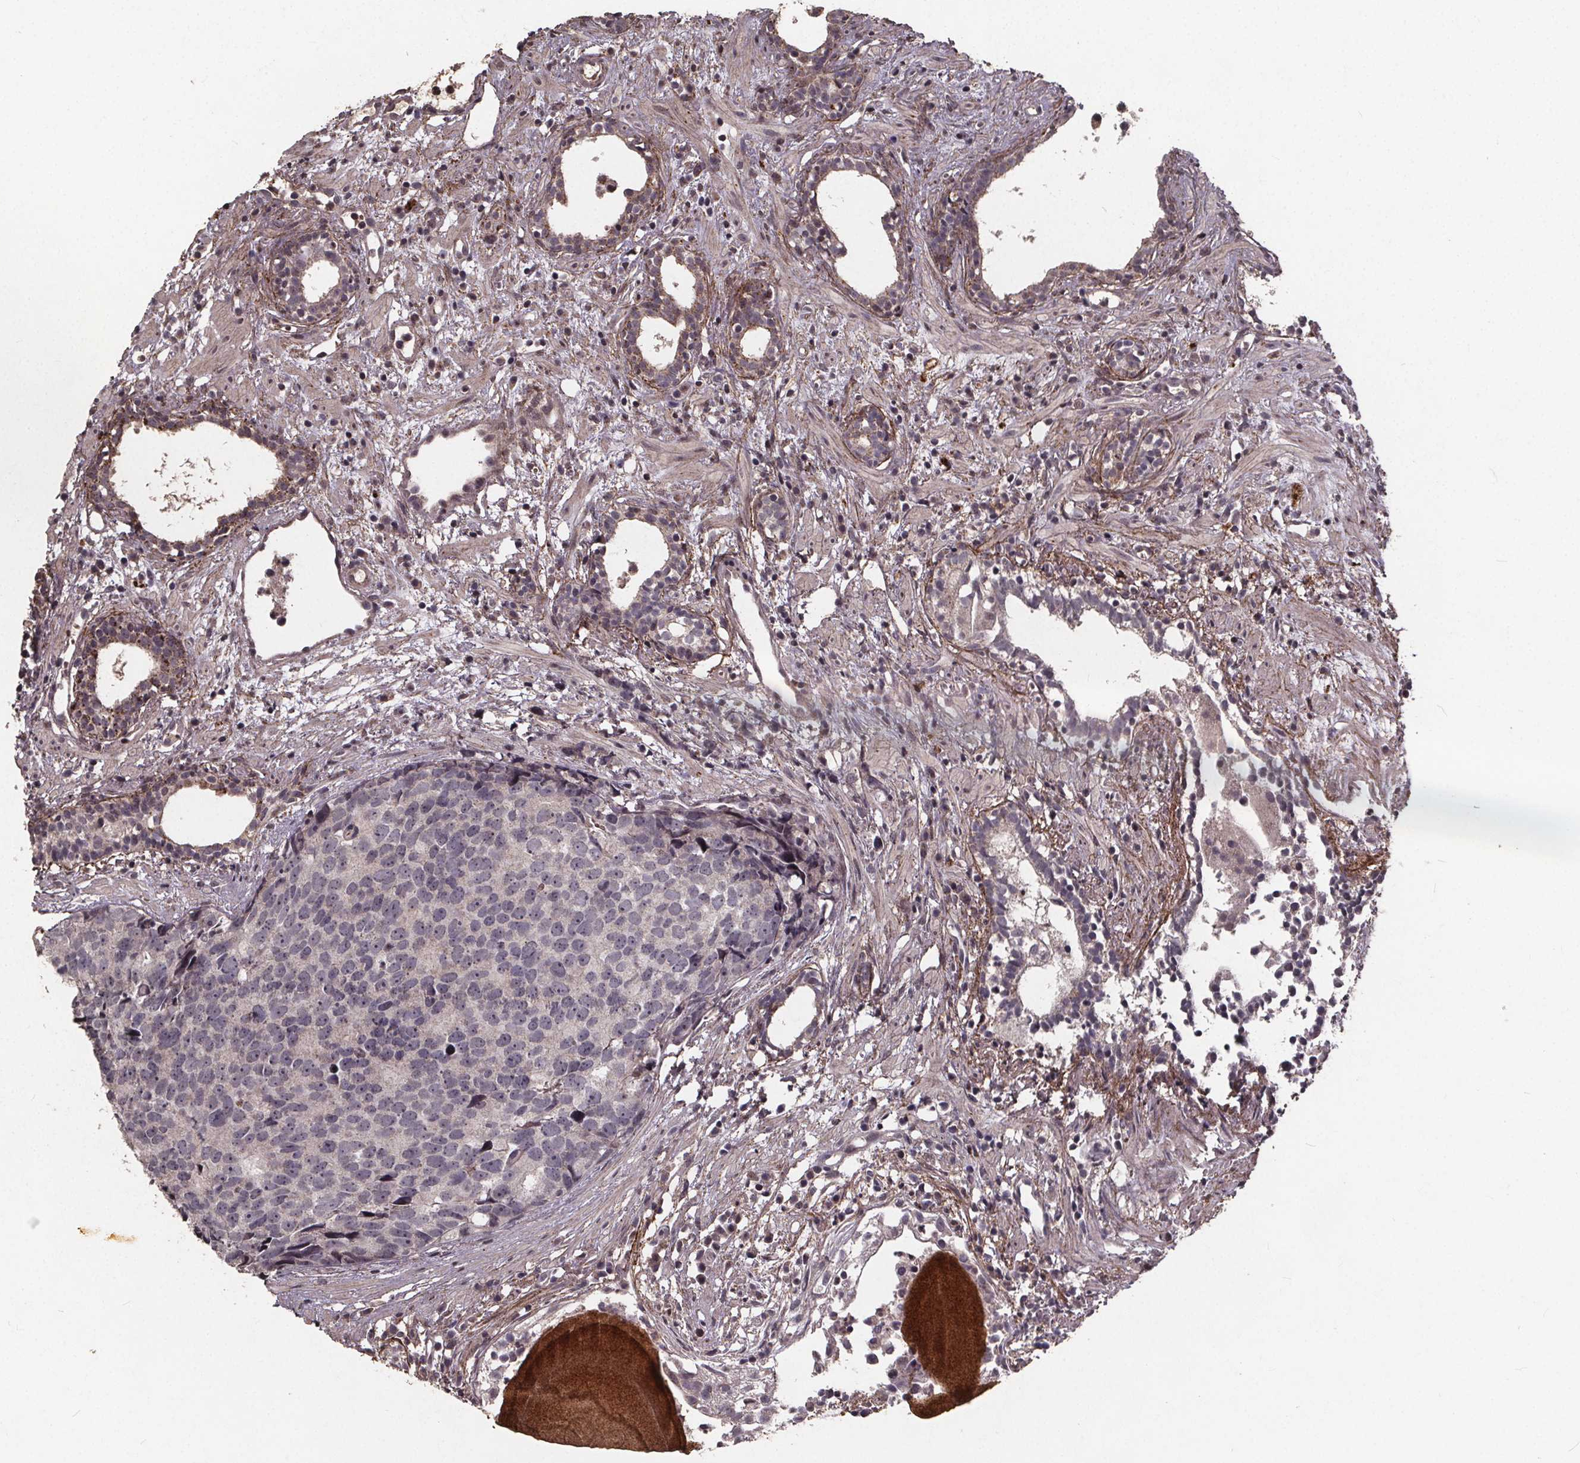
{"staining": {"intensity": "negative", "quantity": "none", "location": "none"}, "tissue": "prostate cancer", "cell_type": "Tumor cells", "image_type": "cancer", "snomed": [{"axis": "morphology", "description": "Adenocarcinoma, High grade"}, {"axis": "topography", "description": "Prostate"}], "caption": "An IHC photomicrograph of adenocarcinoma (high-grade) (prostate) is shown. There is no staining in tumor cells of adenocarcinoma (high-grade) (prostate).", "gene": "GPX3", "patient": {"sex": "male", "age": 83}}